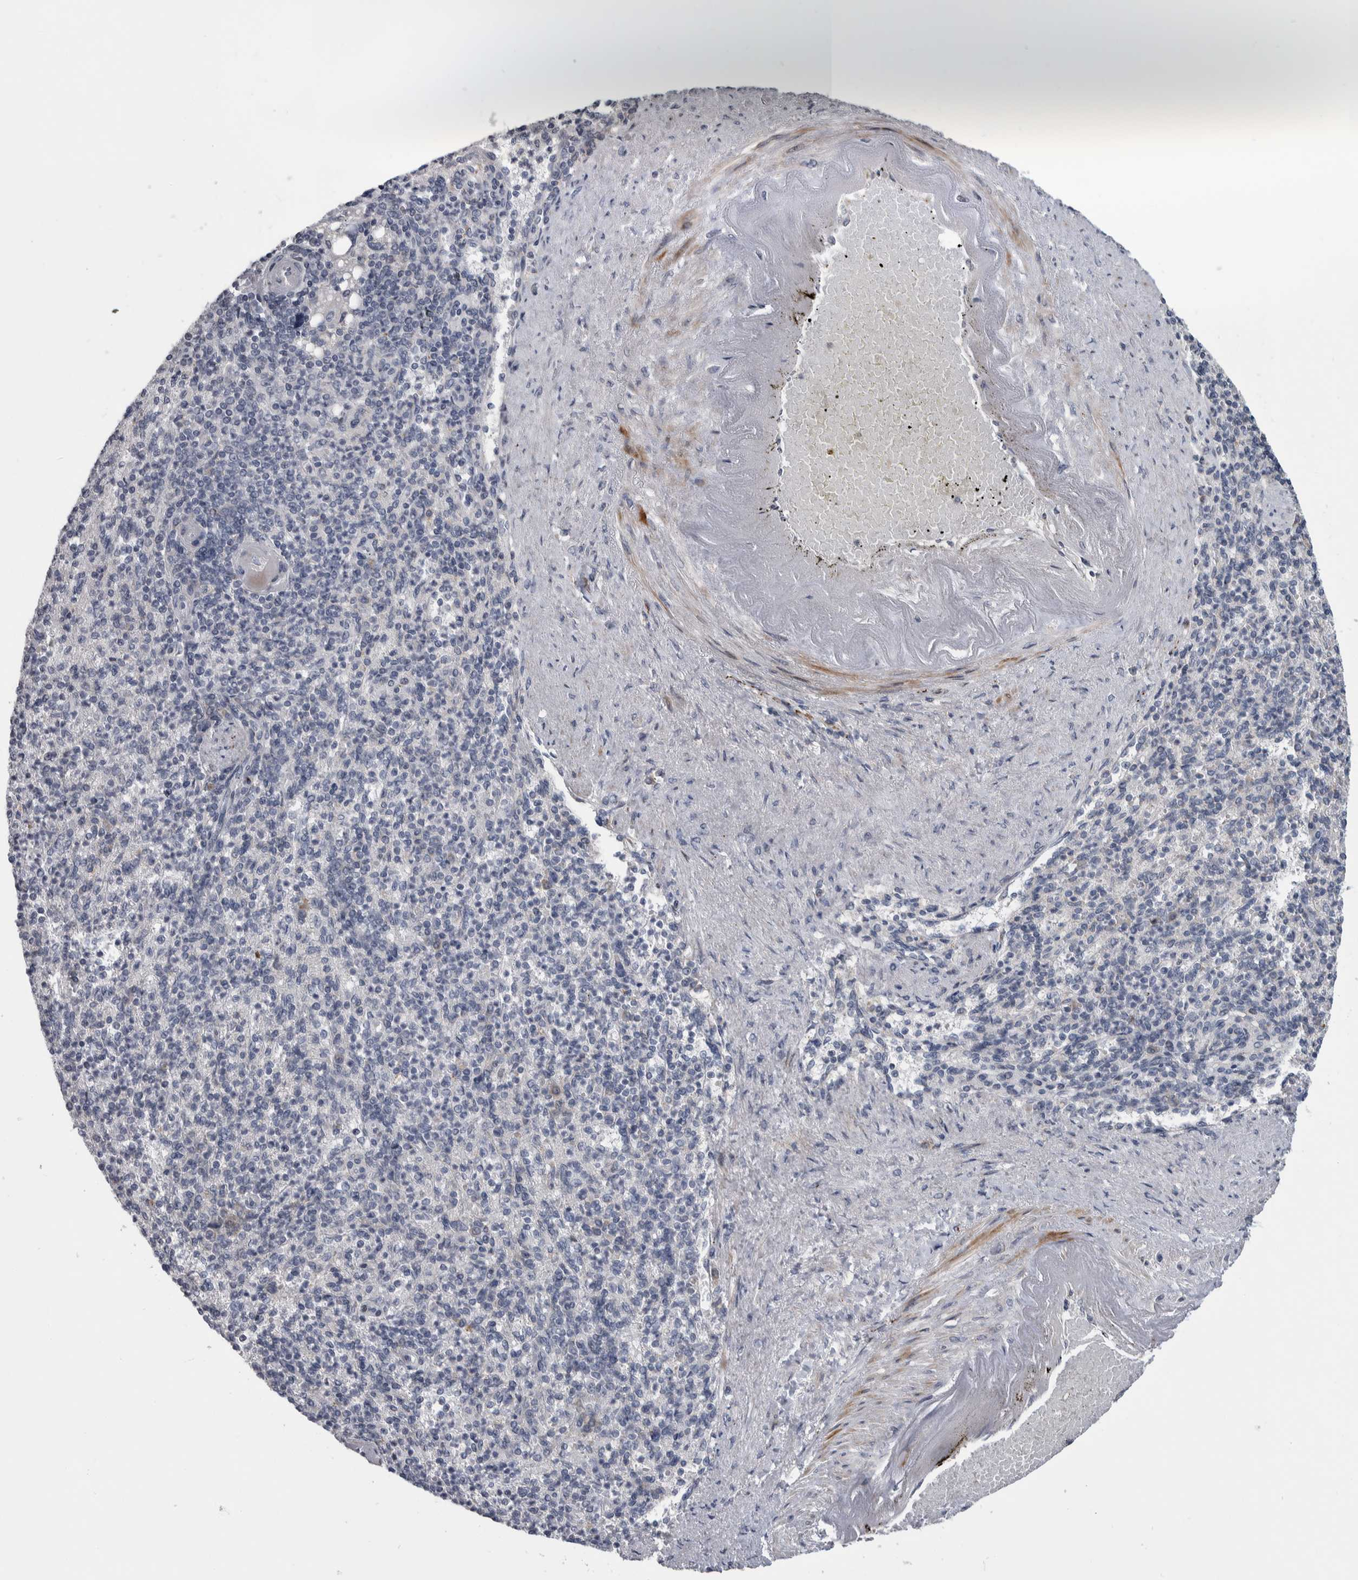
{"staining": {"intensity": "weak", "quantity": "<25%", "location": "cytoplasmic/membranous"}, "tissue": "spleen", "cell_type": "Cells in red pulp", "image_type": "normal", "snomed": [{"axis": "morphology", "description": "Normal tissue, NOS"}, {"axis": "topography", "description": "Spleen"}], "caption": "Human spleen stained for a protein using IHC displays no staining in cells in red pulp.", "gene": "FAM83G", "patient": {"sex": "female", "age": 74}}